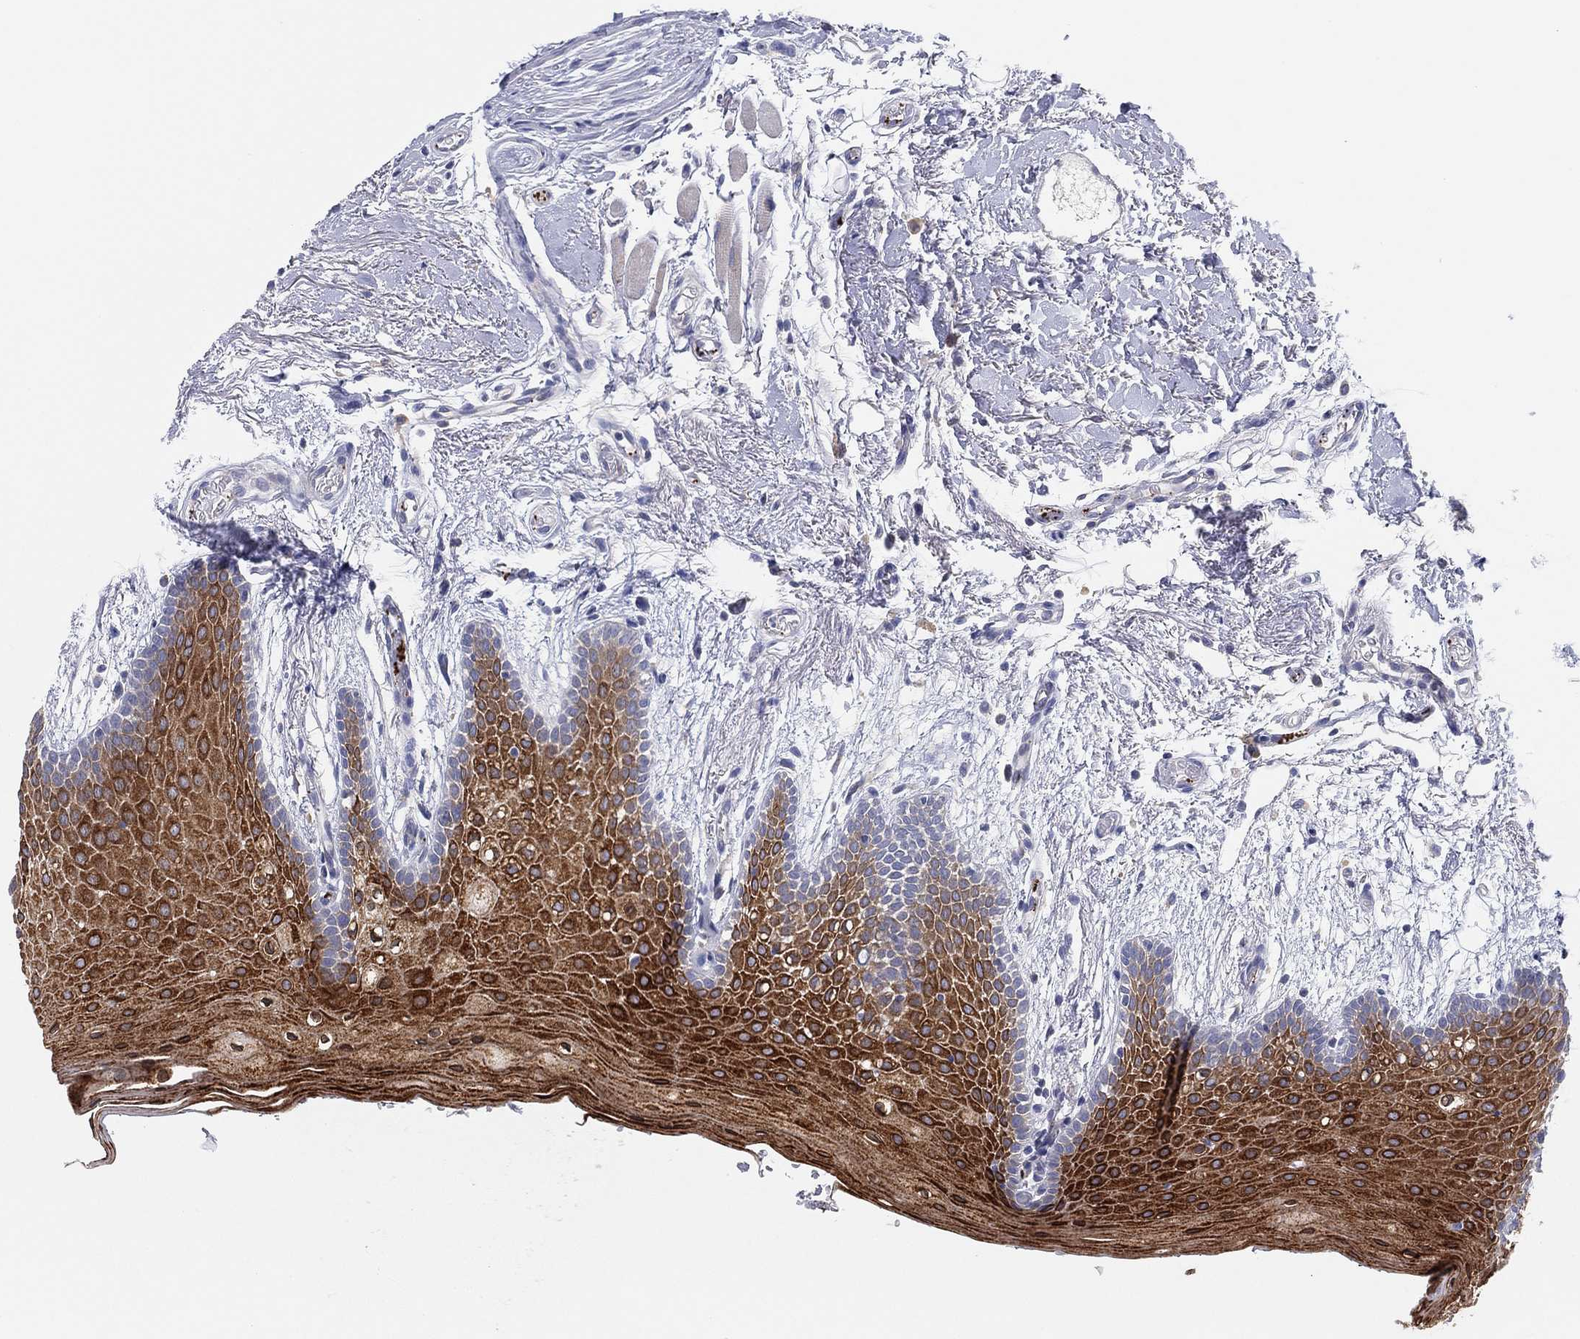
{"staining": {"intensity": "strong", "quantity": ">75%", "location": "cytoplasmic/membranous"}, "tissue": "oral mucosa", "cell_type": "Squamous epithelial cells", "image_type": "normal", "snomed": [{"axis": "morphology", "description": "Normal tissue, NOS"}, {"axis": "topography", "description": "Oral tissue"}, {"axis": "topography", "description": "Tounge, NOS"}], "caption": "A brown stain highlights strong cytoplasmic/membranous positivity of a protein in squamous epithelial cells of benign human oral mucosa.", "gene": "TMEM40", "patient": {"sex": "female", "age": 86}}